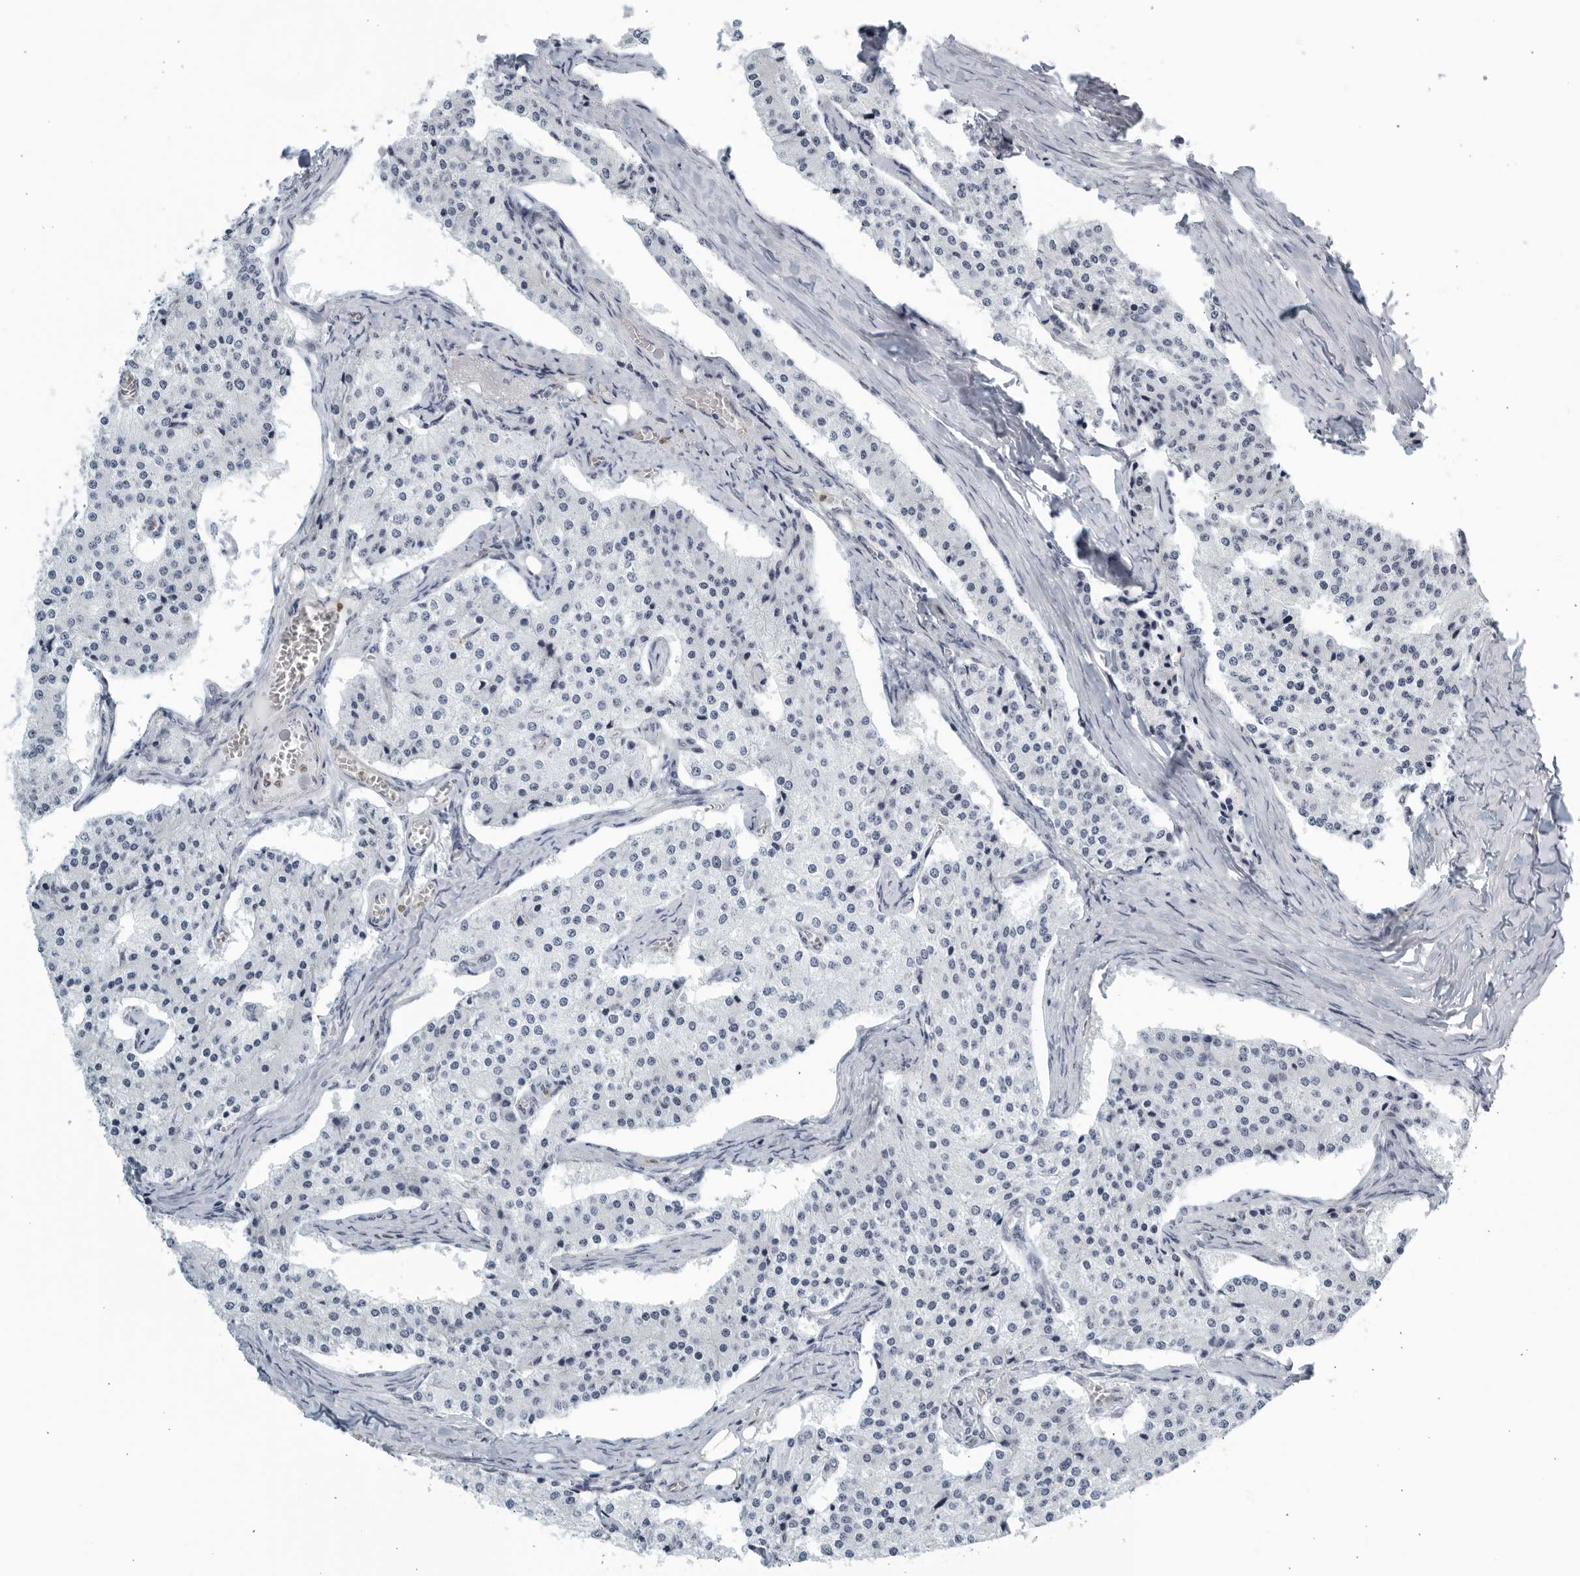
{"staining": {"intensity": "negative", "quantity": "none", "location": "none"}, "tissue": "carcinoid", "cell_type": "Tumor cells", "image_type": "cancer", "snomed": [{"axis": "morphology", "description": "Carcinoid, malignant, NOS"}, {"axis": "topography", "description": "Colon"}], "caption": "DAB immunohistochemical staining of human carcinoid (malignant) exhibits no significant staining in tumor cells. The staining is performed using DAB brown chromogen with nuclei counter-stained in using hematoxylin.", "gene": "KLK7", "patient": {"sex": "female", "age": 52}}